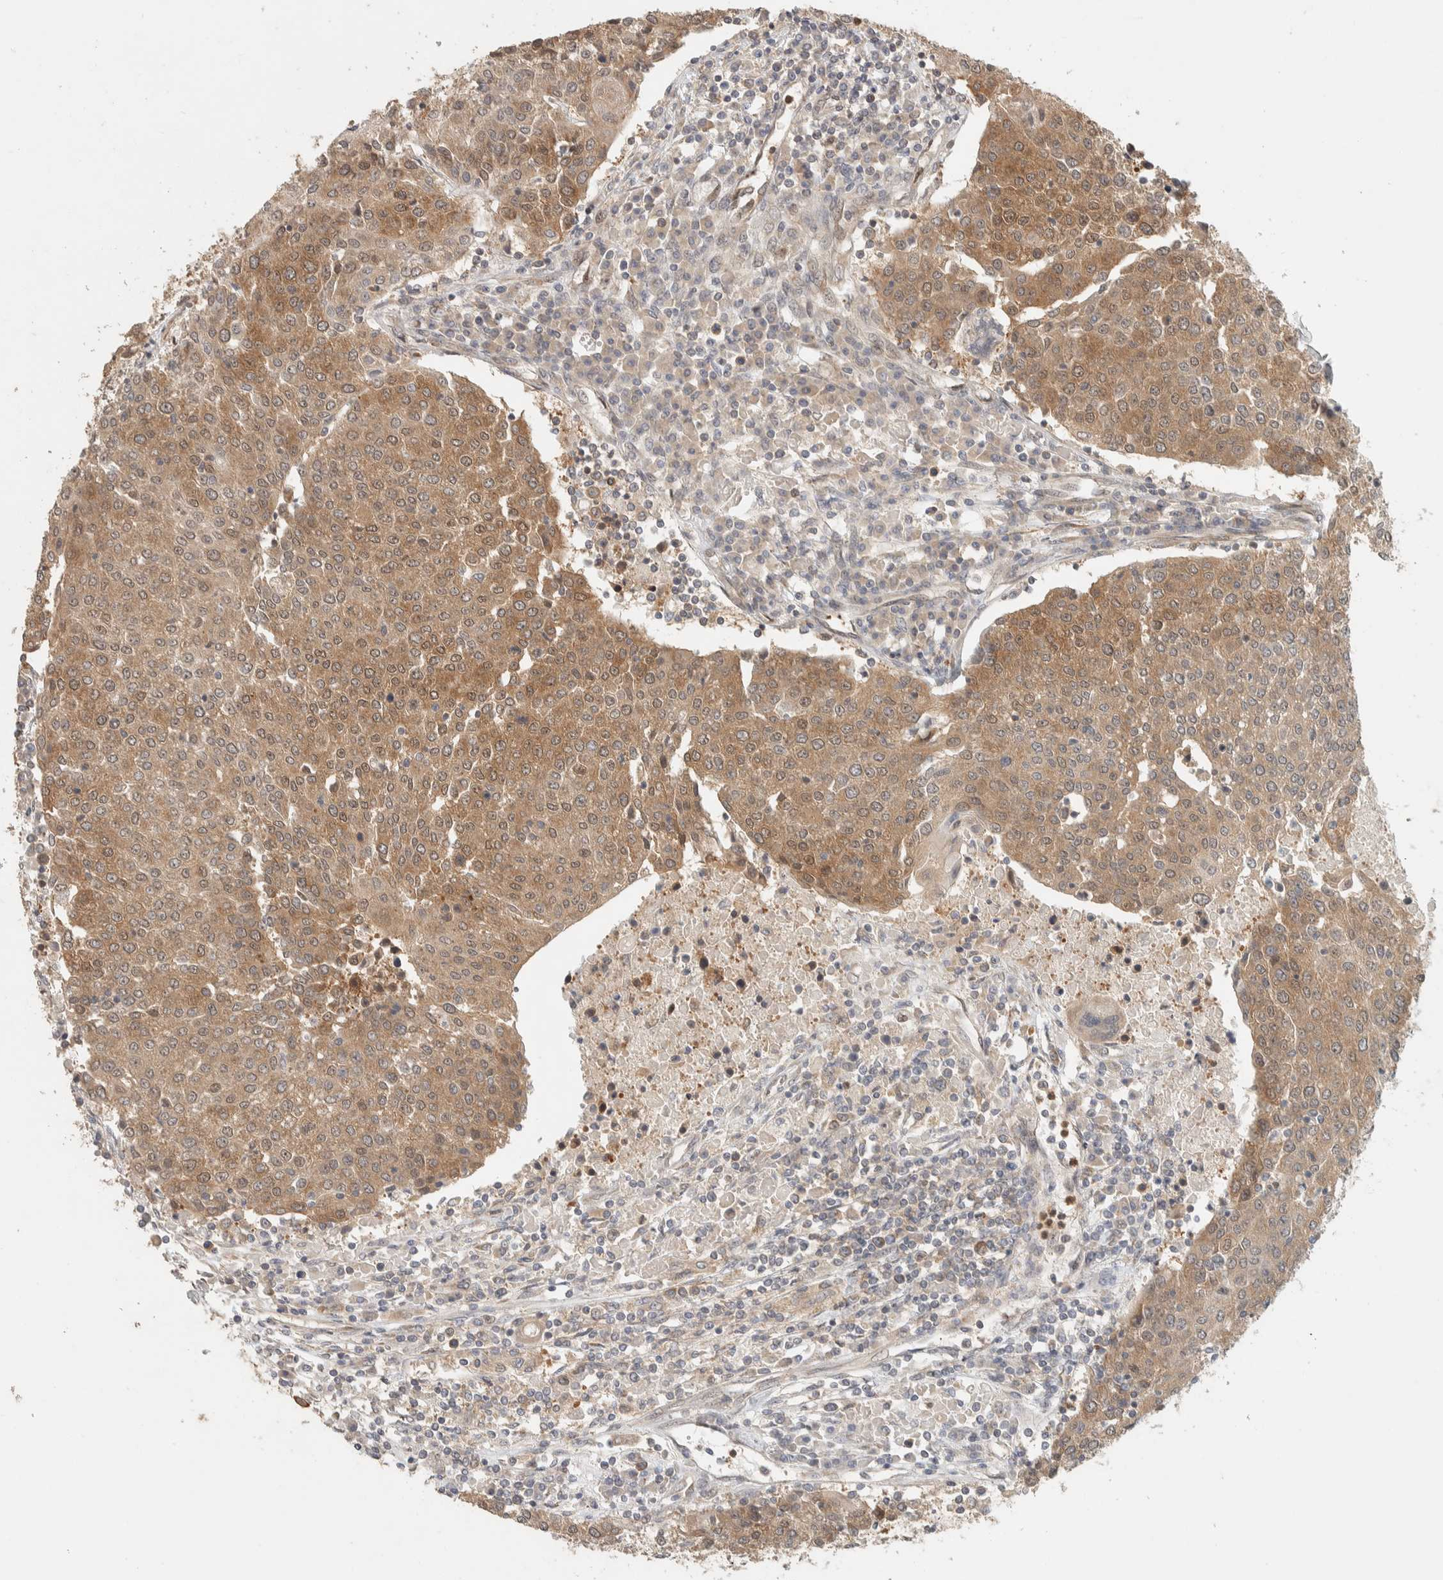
{"staining": {"intensity": "moderate", "quantity": ">75%", "location": "cytoplasmic/membranous"}, "tissue": "urothelial cancer", "cell_type": "Tumor cells", "image_type": "cancer", "snomed": [{"axis": "morphology", "description": "Urothelial carcinoma, High grade"}, {"axis": "topography", "description": "Urinary bladder"}], "caption": "High-power microscopy captured an IHC histopathology image of urothelial cancer, revealing moderate cytoplasmic/membranous staining in about >75% of tumor cells. The staining is performed using DAB (3,3'-diaminobenzidine) brown chromogen to label protein expression. The nuclei are counter-stained blue using hematoxylin.", "gene": "ADSS2", "patient": {"sex": "female", "age": 85}}